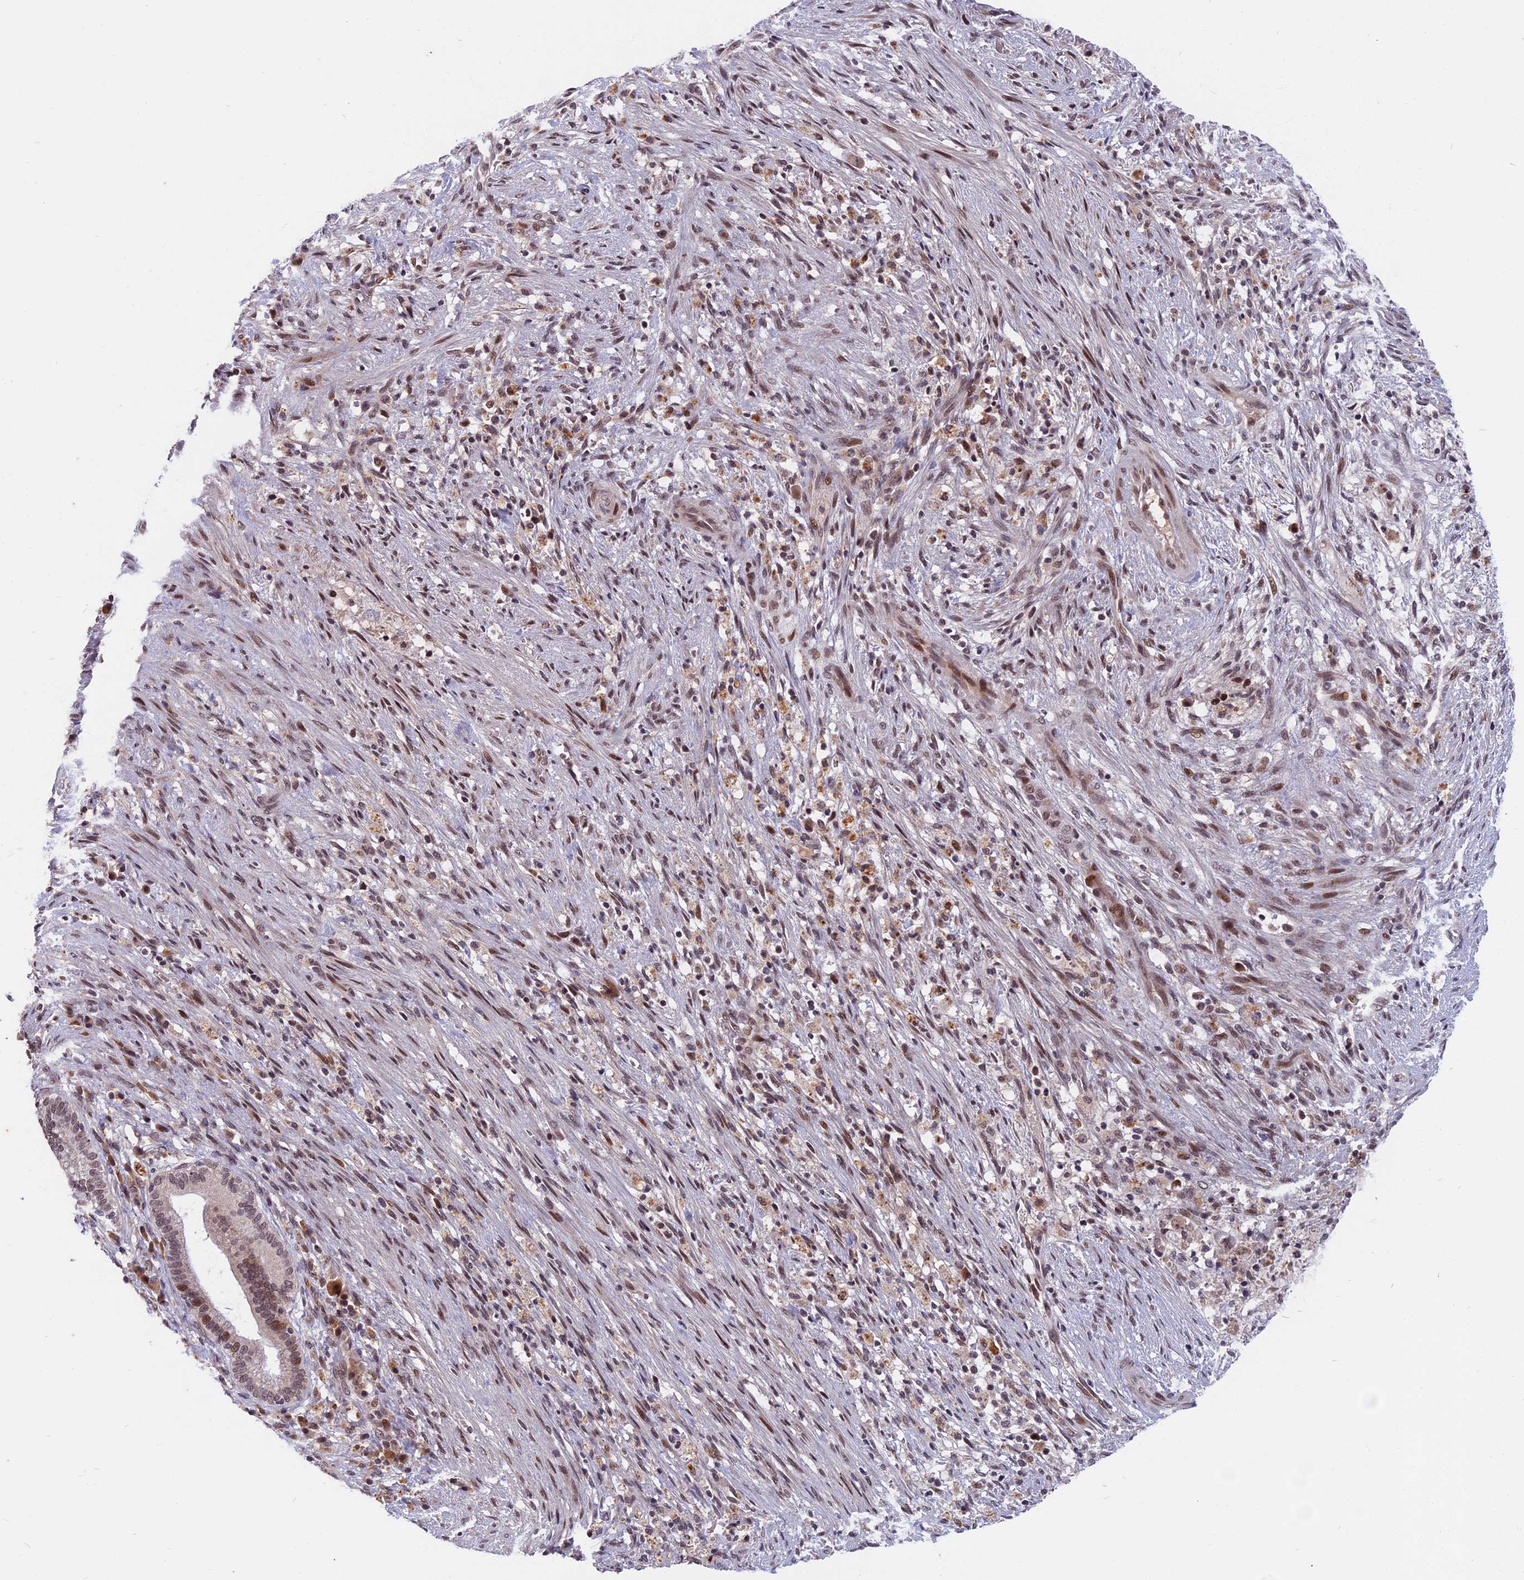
{"staining": {"intensity": "moderate", "quantity": "<25%", "location": "nuclear"}, "tissue": "liver cancer", "cell_type": "Tumor cells", "image_type": "cancer", "snomed": [{"axis": "morphology", "description": "Normal tissue, NOS"}, {"axis": "morphology", "description": "Cholangiocarcinoma"}, {"axis": "topography", "description": "Liver"}, {"axis": "topography", "description": "Peripheral nerve tissue"}], "caption": "Protein staining by immunohistochemistry (IHC) demonstrates moderate nuclear positivity in about <25% of tumor cells in liver cholangiocarcinoma.", "gene": "CDC7", "patient": {"sex": "female", "age": 73}}